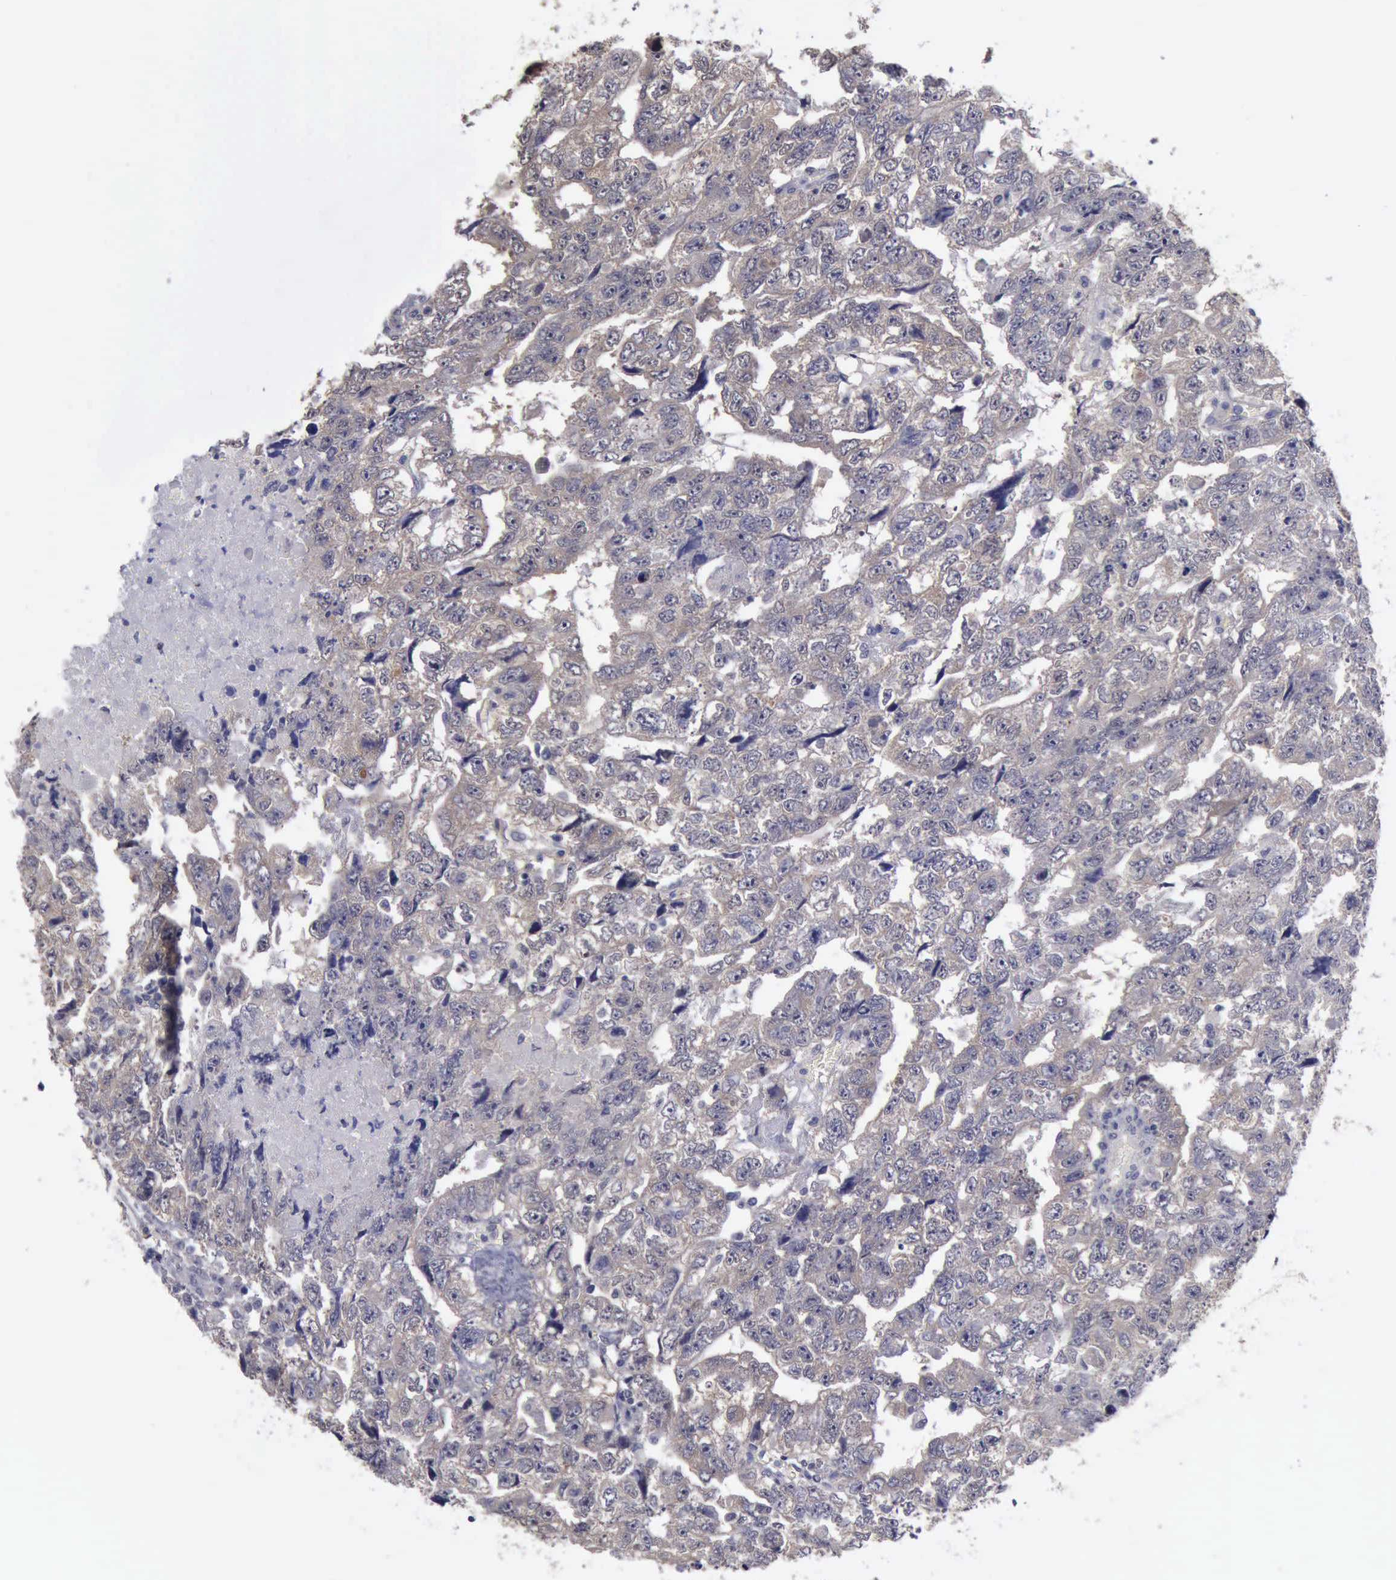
{"staining": {"intensity": "negative", "quantity": "none", "location": "none"}, "tissue": "testis cancer", "cell_type": "Tumor cells", "image_type": "cancer", "snomed": [{"axis": "morphology", "description": "Carcinoma, Embryonal, NOS"}, {"axis": "topography", "description": "Testis"}], "caption": "IHC image of testis embryonal carcinoma stained for a protein (brown), which shows no positivity in tumor cells. Nuclei are stained in blue.", "gene": "PHKA1", "patient": {"sex": "male", "age": 36}}